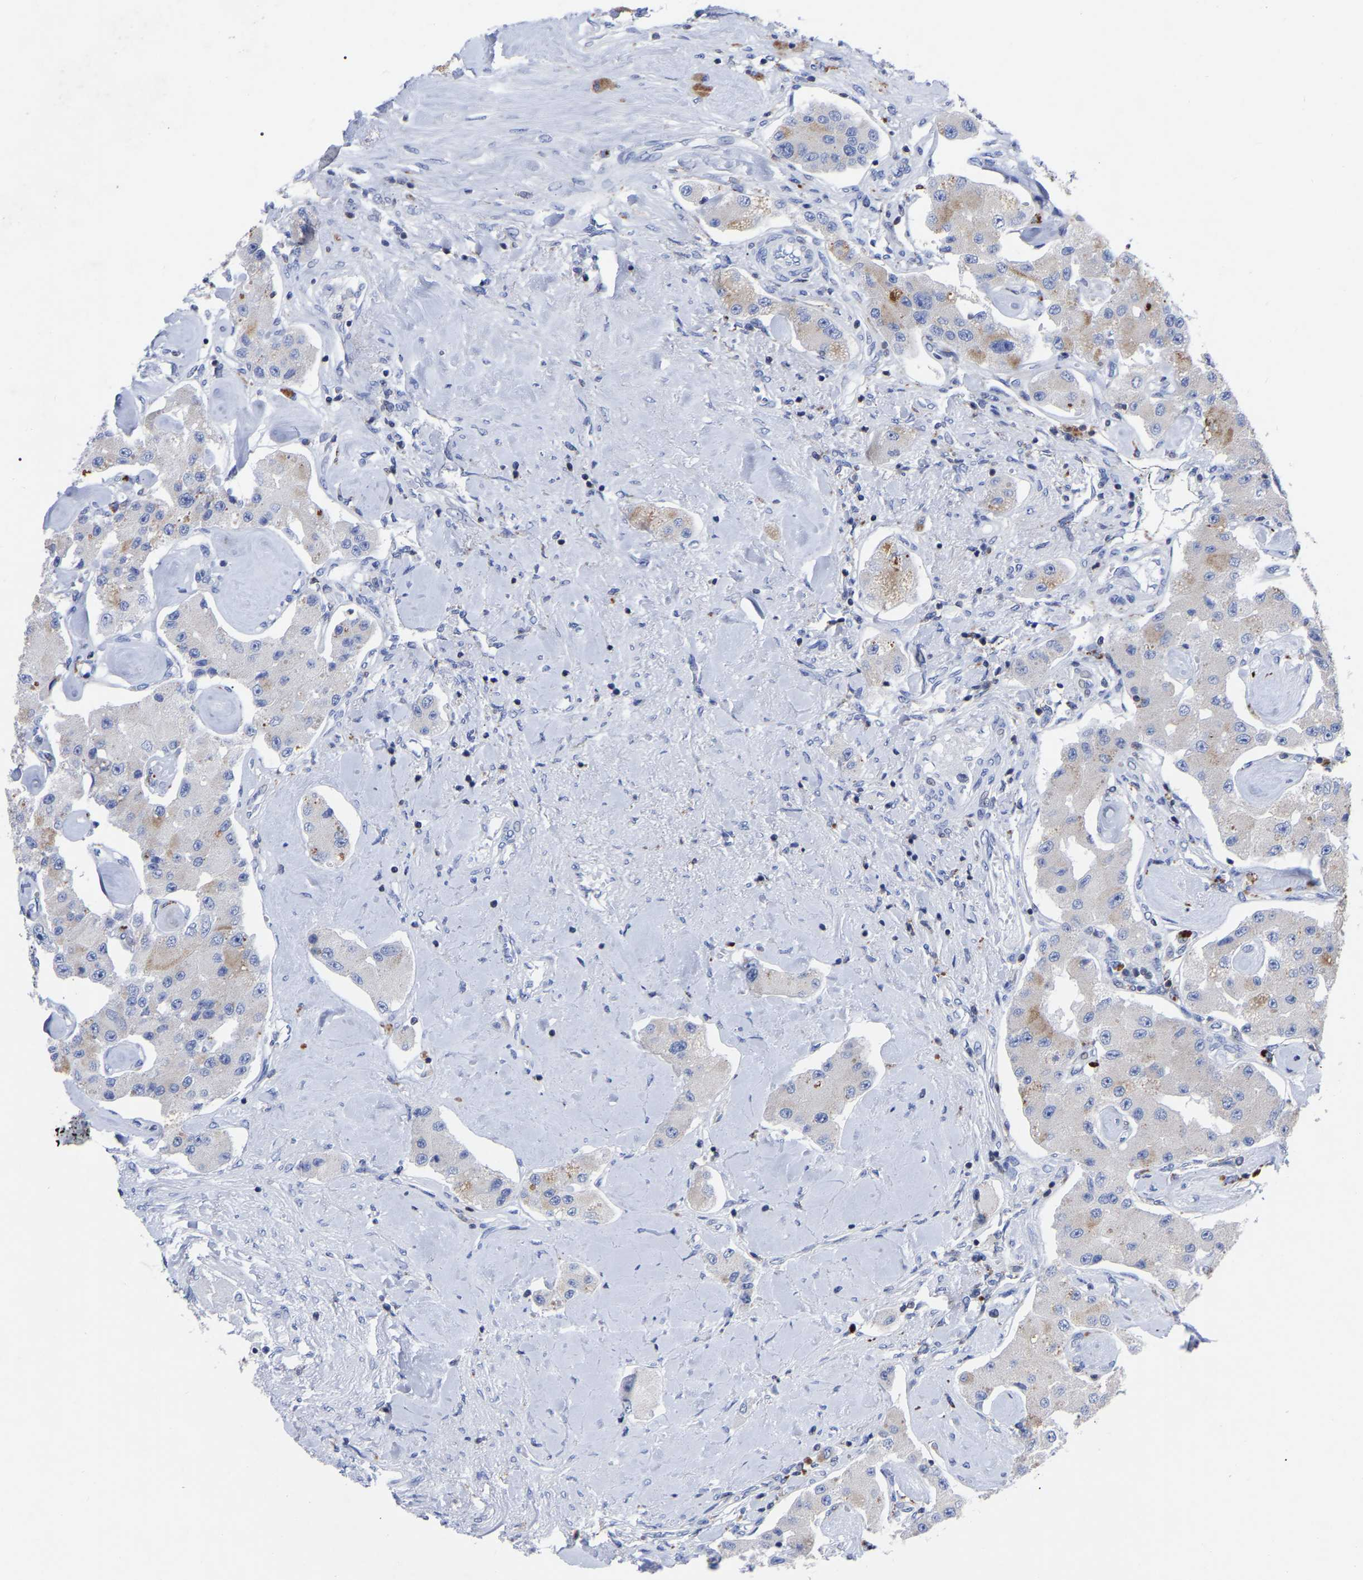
{"staining": {"intensity": "weak", "quantity": "<25%", "location": "cytoplasmic/membranous"}, "tissue": "carcinoid", "cell_type": "Tumor cells", "image_type": "cancer", "snomed": [{"axis": "morphology", "description": "Carcinoid, malignant, NOS"}, {"axis": "topography", "description": "Pancreas"}], "caption": "This is an immunohistochemistry (IHC) image of carcinoid (malignant). There is no staining in tumor cells.", "gene": "PTPN7", "patient": {"sex": "male", "age": 41}}